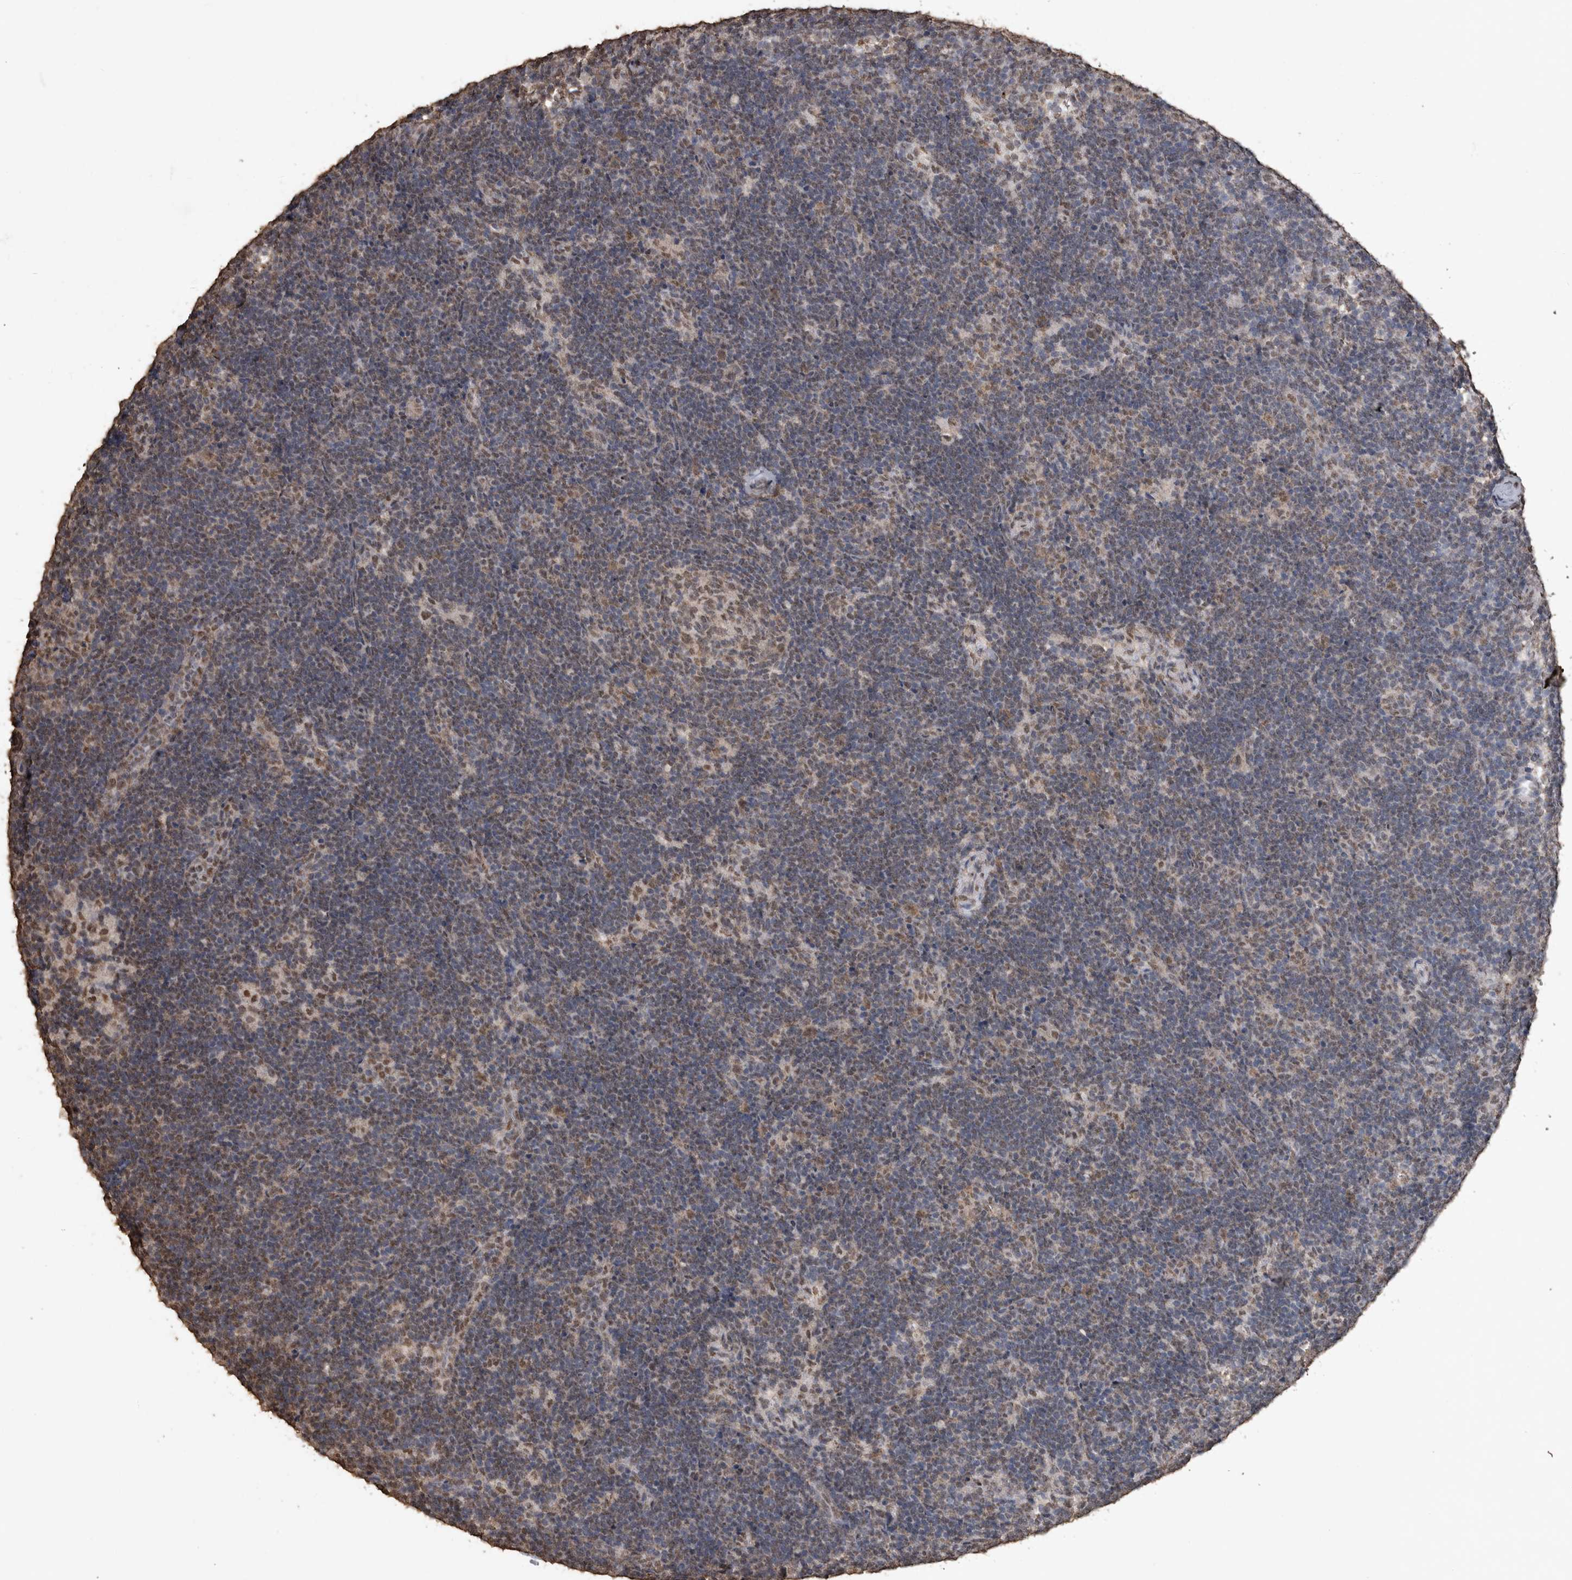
{"staining": {"intensity": "weak", "quantity": ">75%", "location": "nuclear"}, "tissue": "lymph node", "cell_type": "Germinal center cells", "image_type": "normal", "snomed": [{"axis": "morphology", "description": "Normal tissue, NOS"}, {"axis": "topography", "description": "Lymph node"}], "caption": "Approximately >75% of germinal center cells in benign lymph node demonstrate weak nuclear protein staining as visualized by brown immunohistochemical staining.", "gene": "SMAD7", "patient": {"sex": "female", "age": 22}}